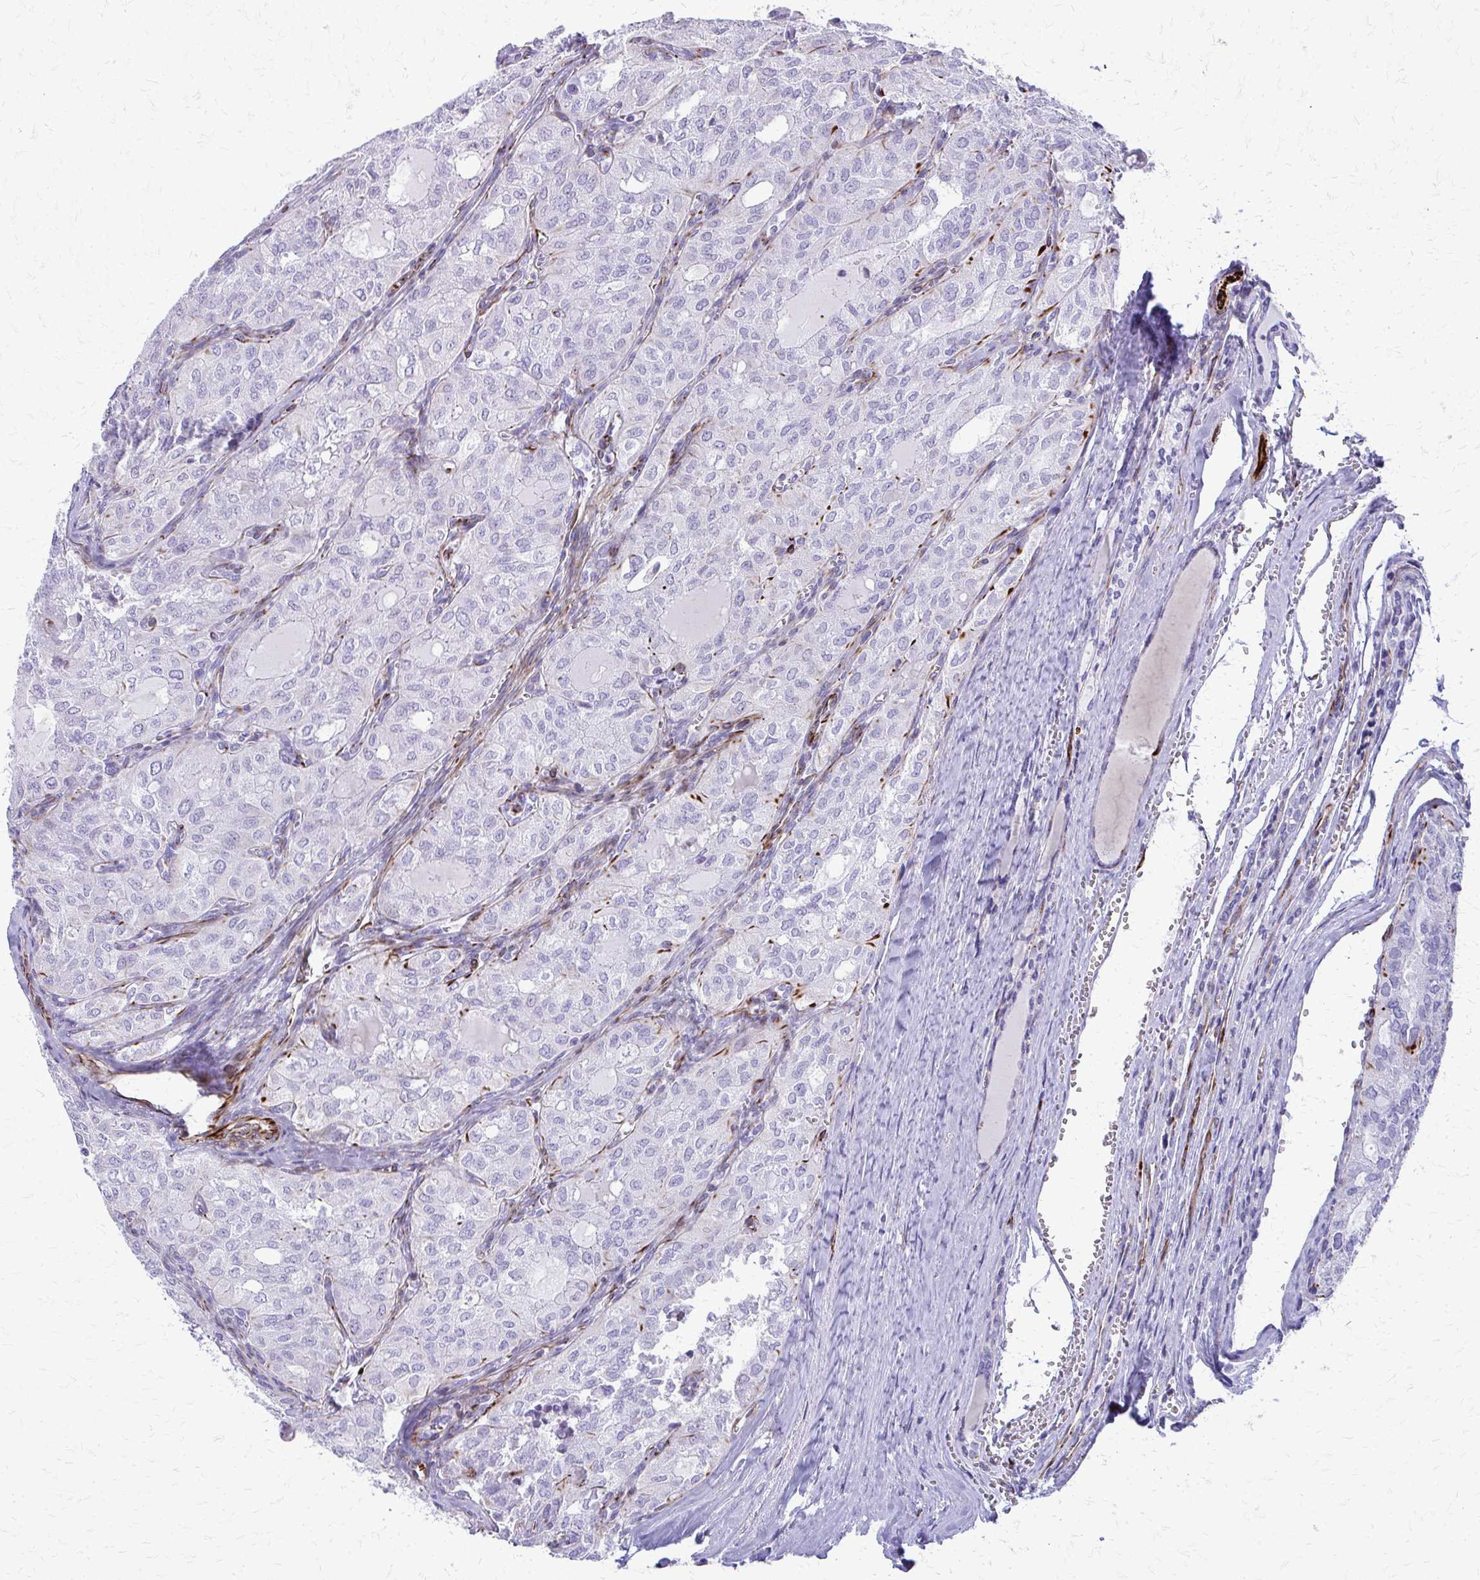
{"staining": {"intensity": "negative", "quantity": "none", "location": "none"}, "tissue": "thyroid cancer", "cell_type": "Tumor cells", "image_type": "cancer", "snomed": [{"axis": "morphology", "description": "Follicular adenoma carcinoma, NOS"}, {"axis": "topography", "description": "Thyroid gland"}], "caption": "DAB (3,3'-diaminobenzidine) immunohistochemical staining of human thyroid cancer exhibits no significant staining in tumor cells.", "gene": "TRIM6", "patient": {"sex": "male", "age": 75}}